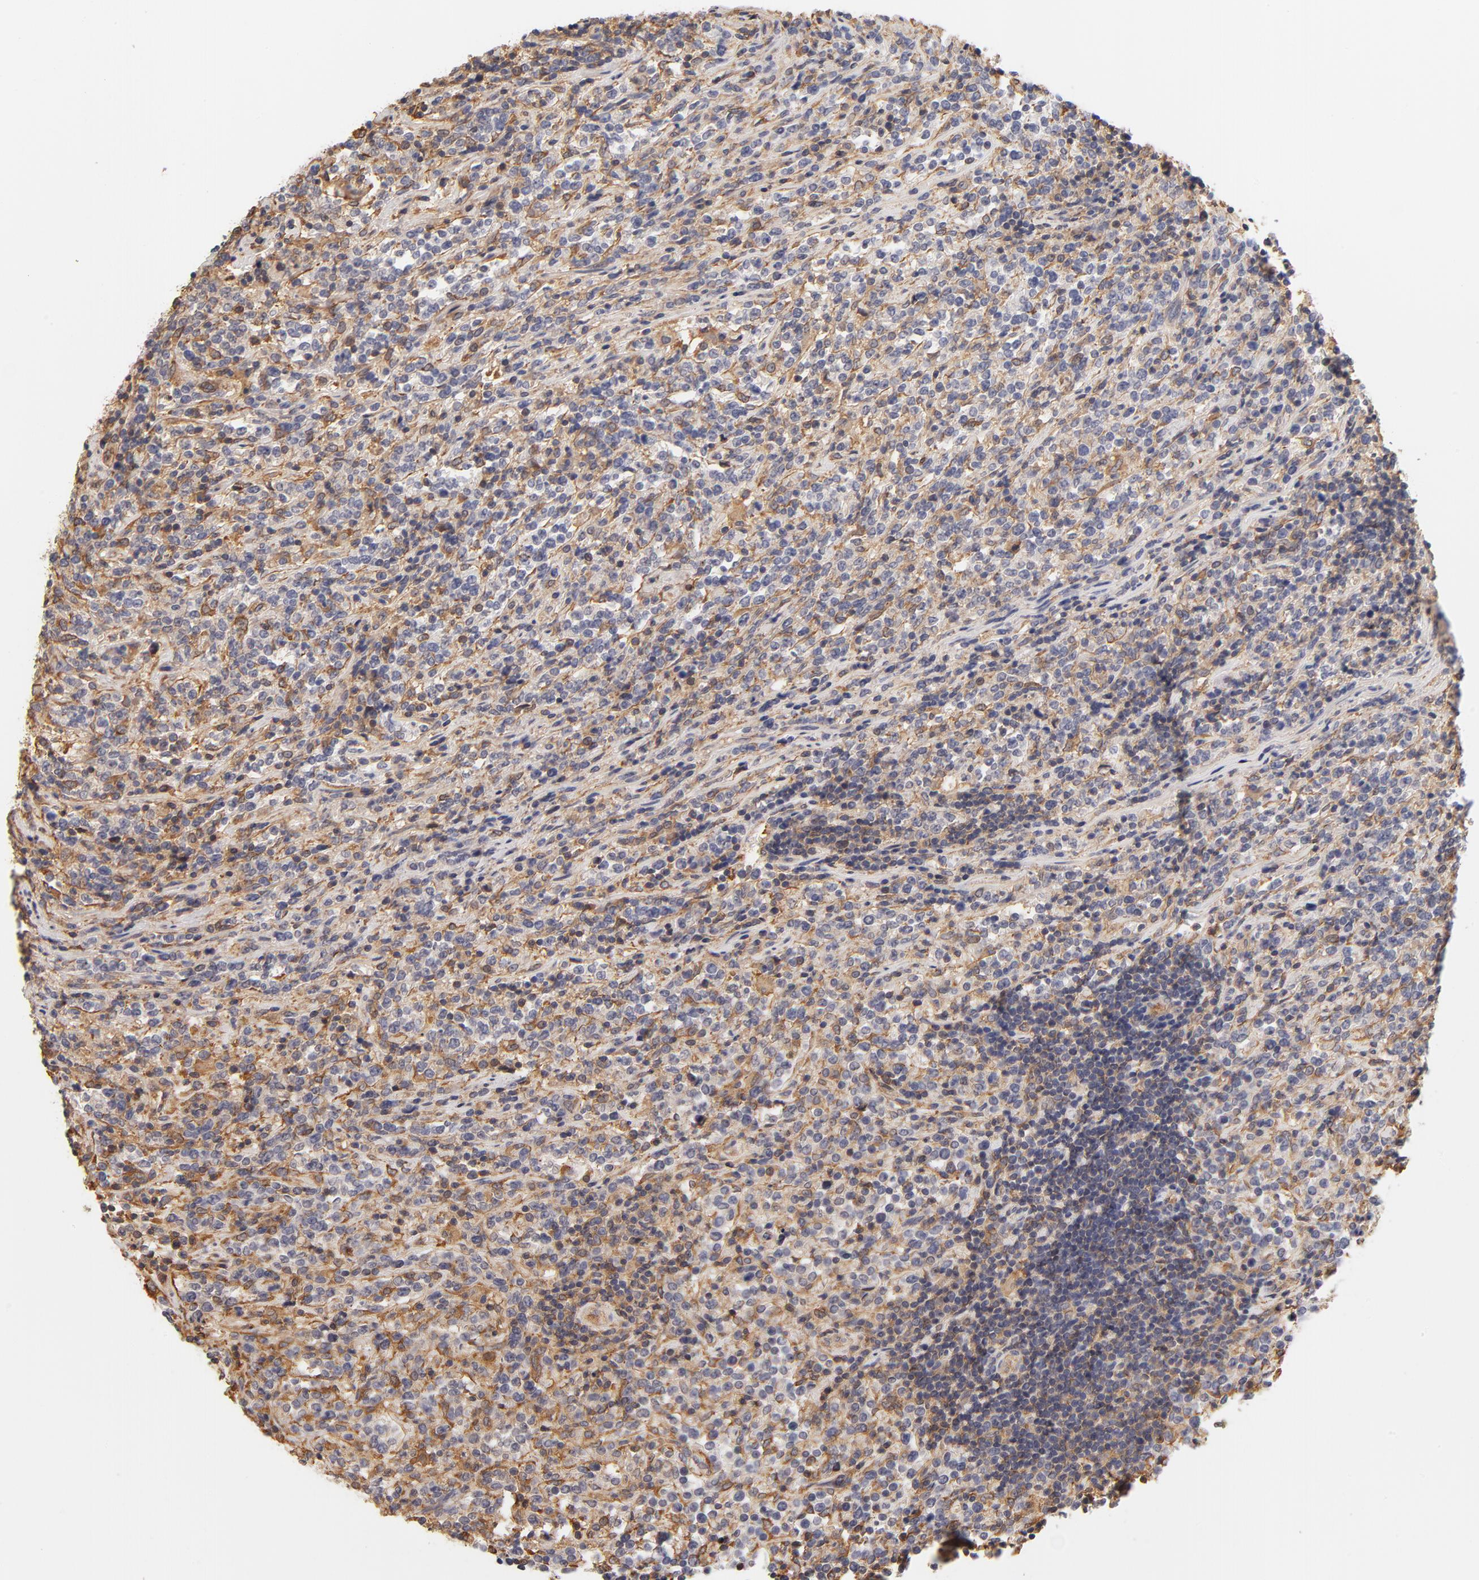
{"staining": {"intensity": "weak", "quantity": "25%-75%", "location": "cytoplasmic/membranous"}, "tissue": "lymphoma", "cell_type": "Tumor cells", "image_type": "cancer", "snomed": [{"axis": "morphology", "description": "Malignant lymphoma, non-Hodgkin's type, High grade"}, {"axis": "topography", "description": "Soft tissue"}], "caption": "The micrograph reveals a brown stain indicating the presence of a protein in the cytoplasmic/membranous of tumor cells in lymphoma. (Brightfield microscopy of DAB IHC at high magnification).", "gene": "FCMR", "patient": {"sex": "male", "age": 18}}